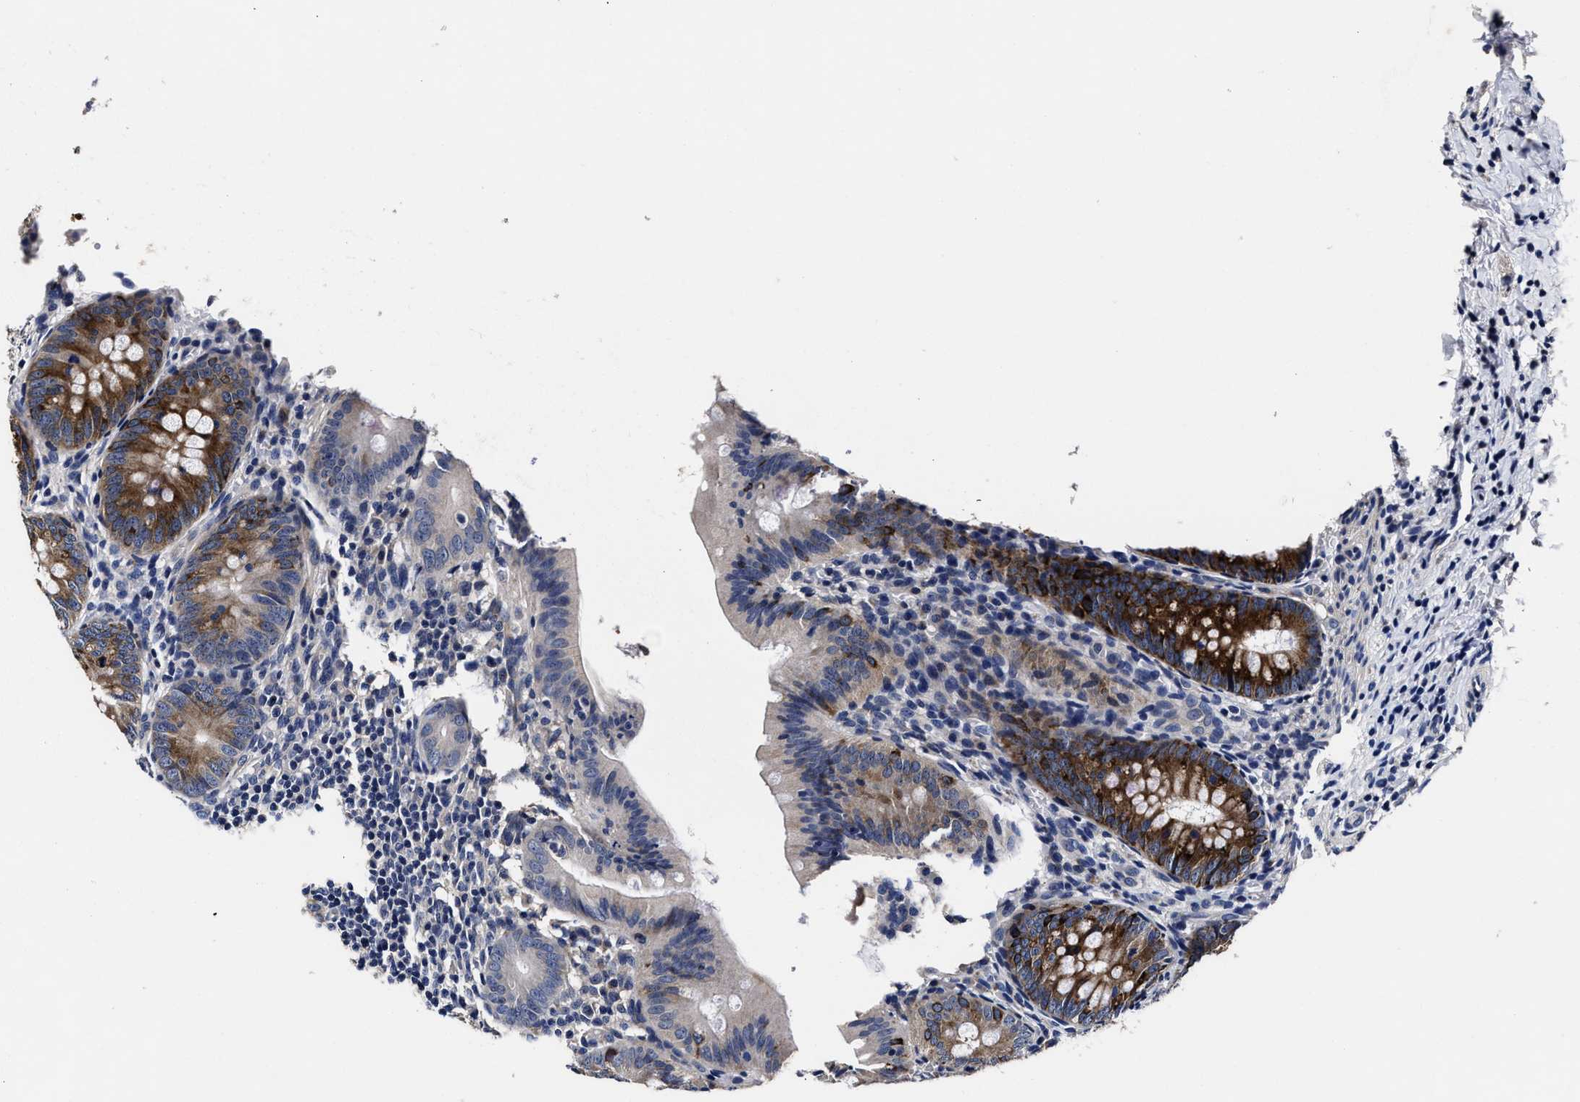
{"staining": {"intensity": "strong", "quantity": "<25%", "location": "cytoplasmic/membranous"}, "tissue": "appendix", "cell_type": "Glandular cells", "image_type": "normal", "snomed": [{"axis": "morphology", "description": "Normal tissue, NOS"}, {"axis": "topography", "description": "Appendix"}], "caption": "The immunohistochemical stain highlights strong cytoplasmic/membranous staining in glandular cells of unremarkable appendix. The staining is performed using DAB (3,3'-diaminobenzidine) brown chromogen to label protein expression. The nuclei are counter-stained blue using hematoxylin.", "gene": "OLFML2A", "patient": {"sex": "male", "age": 1}}